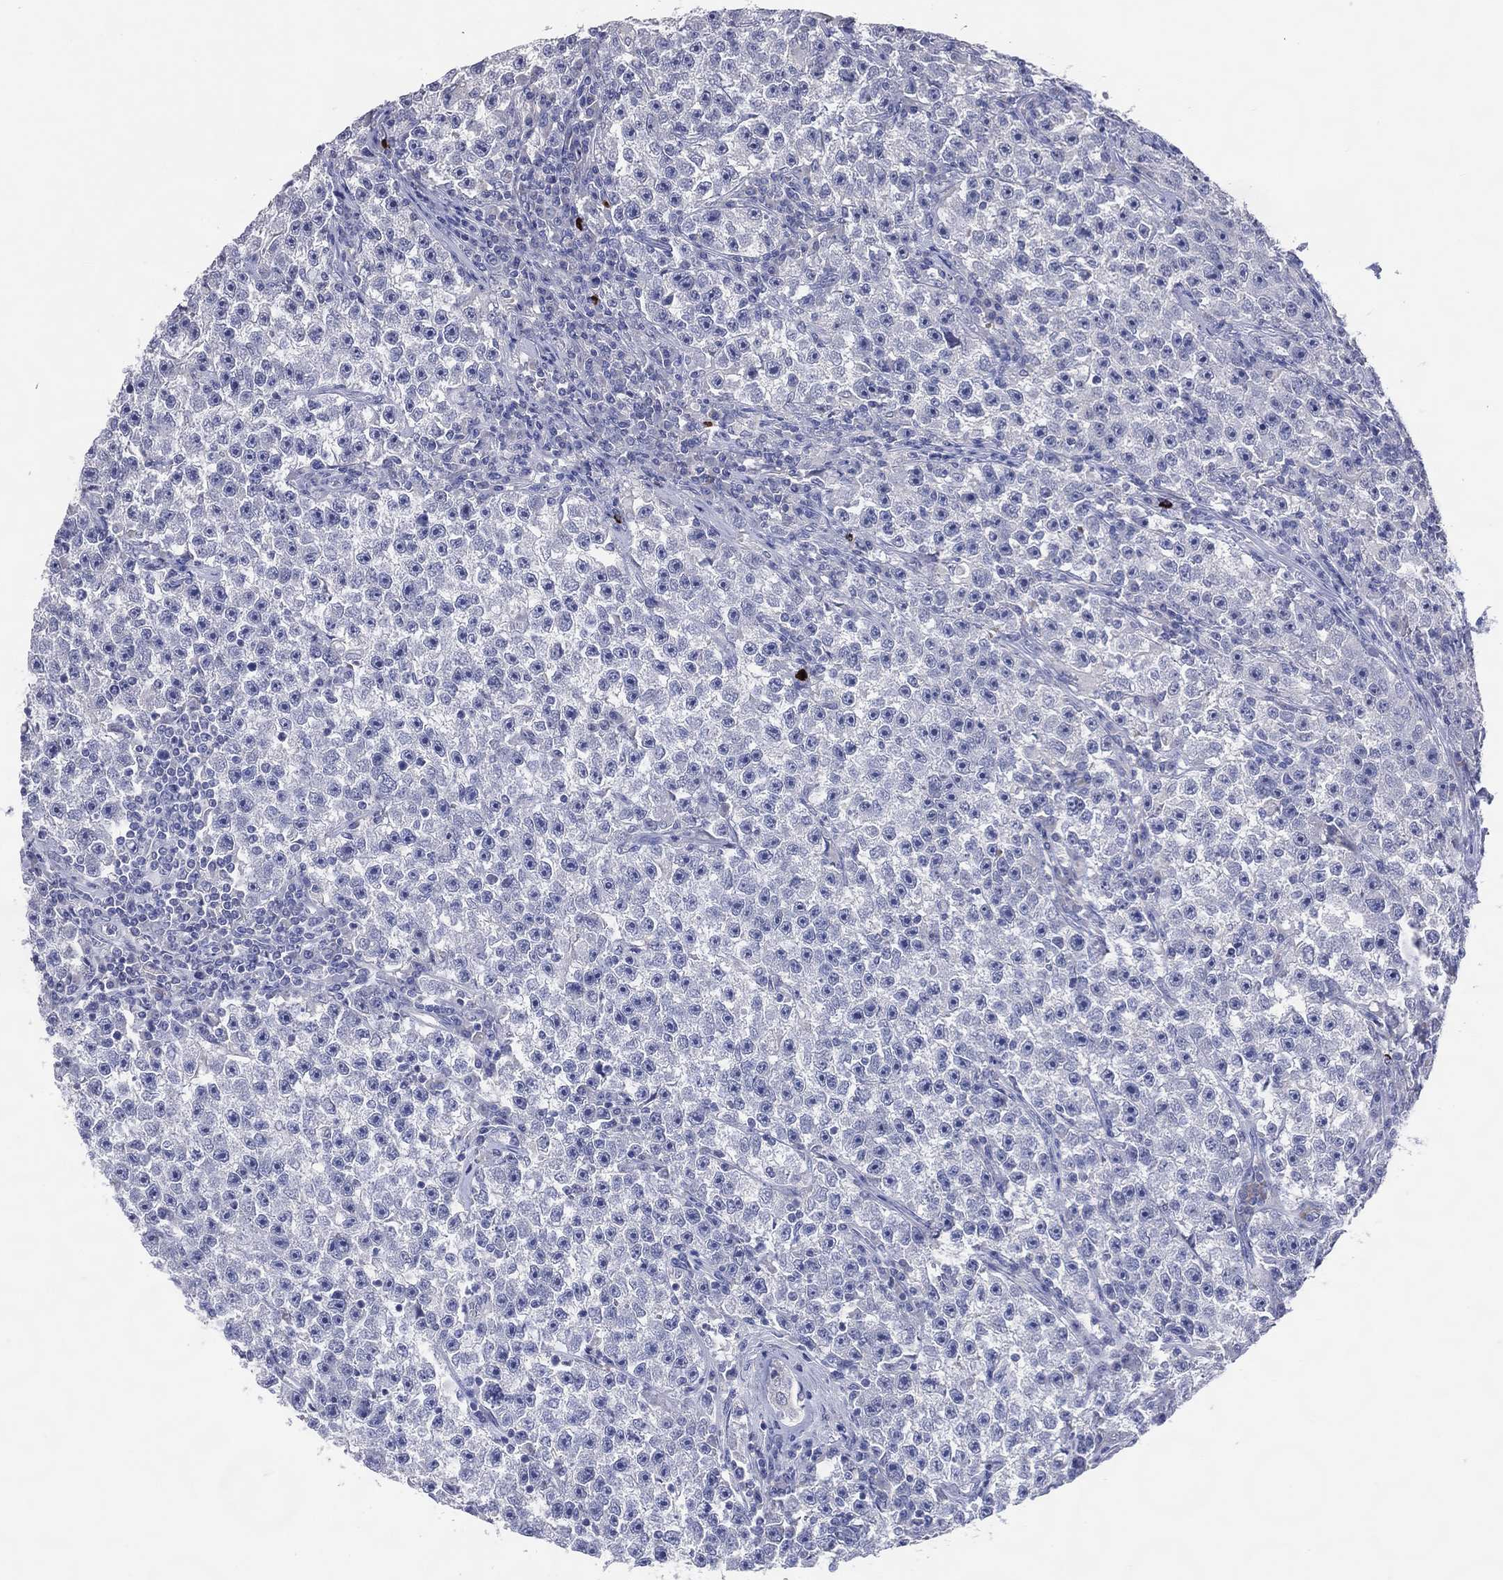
{"staining": {"intensity": "negative", "quantity": "none", "location": "none"}, "tissue": "testis cancer", "cell_type": "Tumor cells", "image_type": "cancer", "snomed": [{"axis": "morphology", "description": "Seminoma, NOS"}, {"axis": "topography", "description": "Testis"}], "caption": "The immunohistochemistry (IHC) micrograph has no significant staining in tumor cells of testis cancer (seminoma) tissue.", "gene": "DNAH6", "patient": {"sex": "male", "age": 22}}